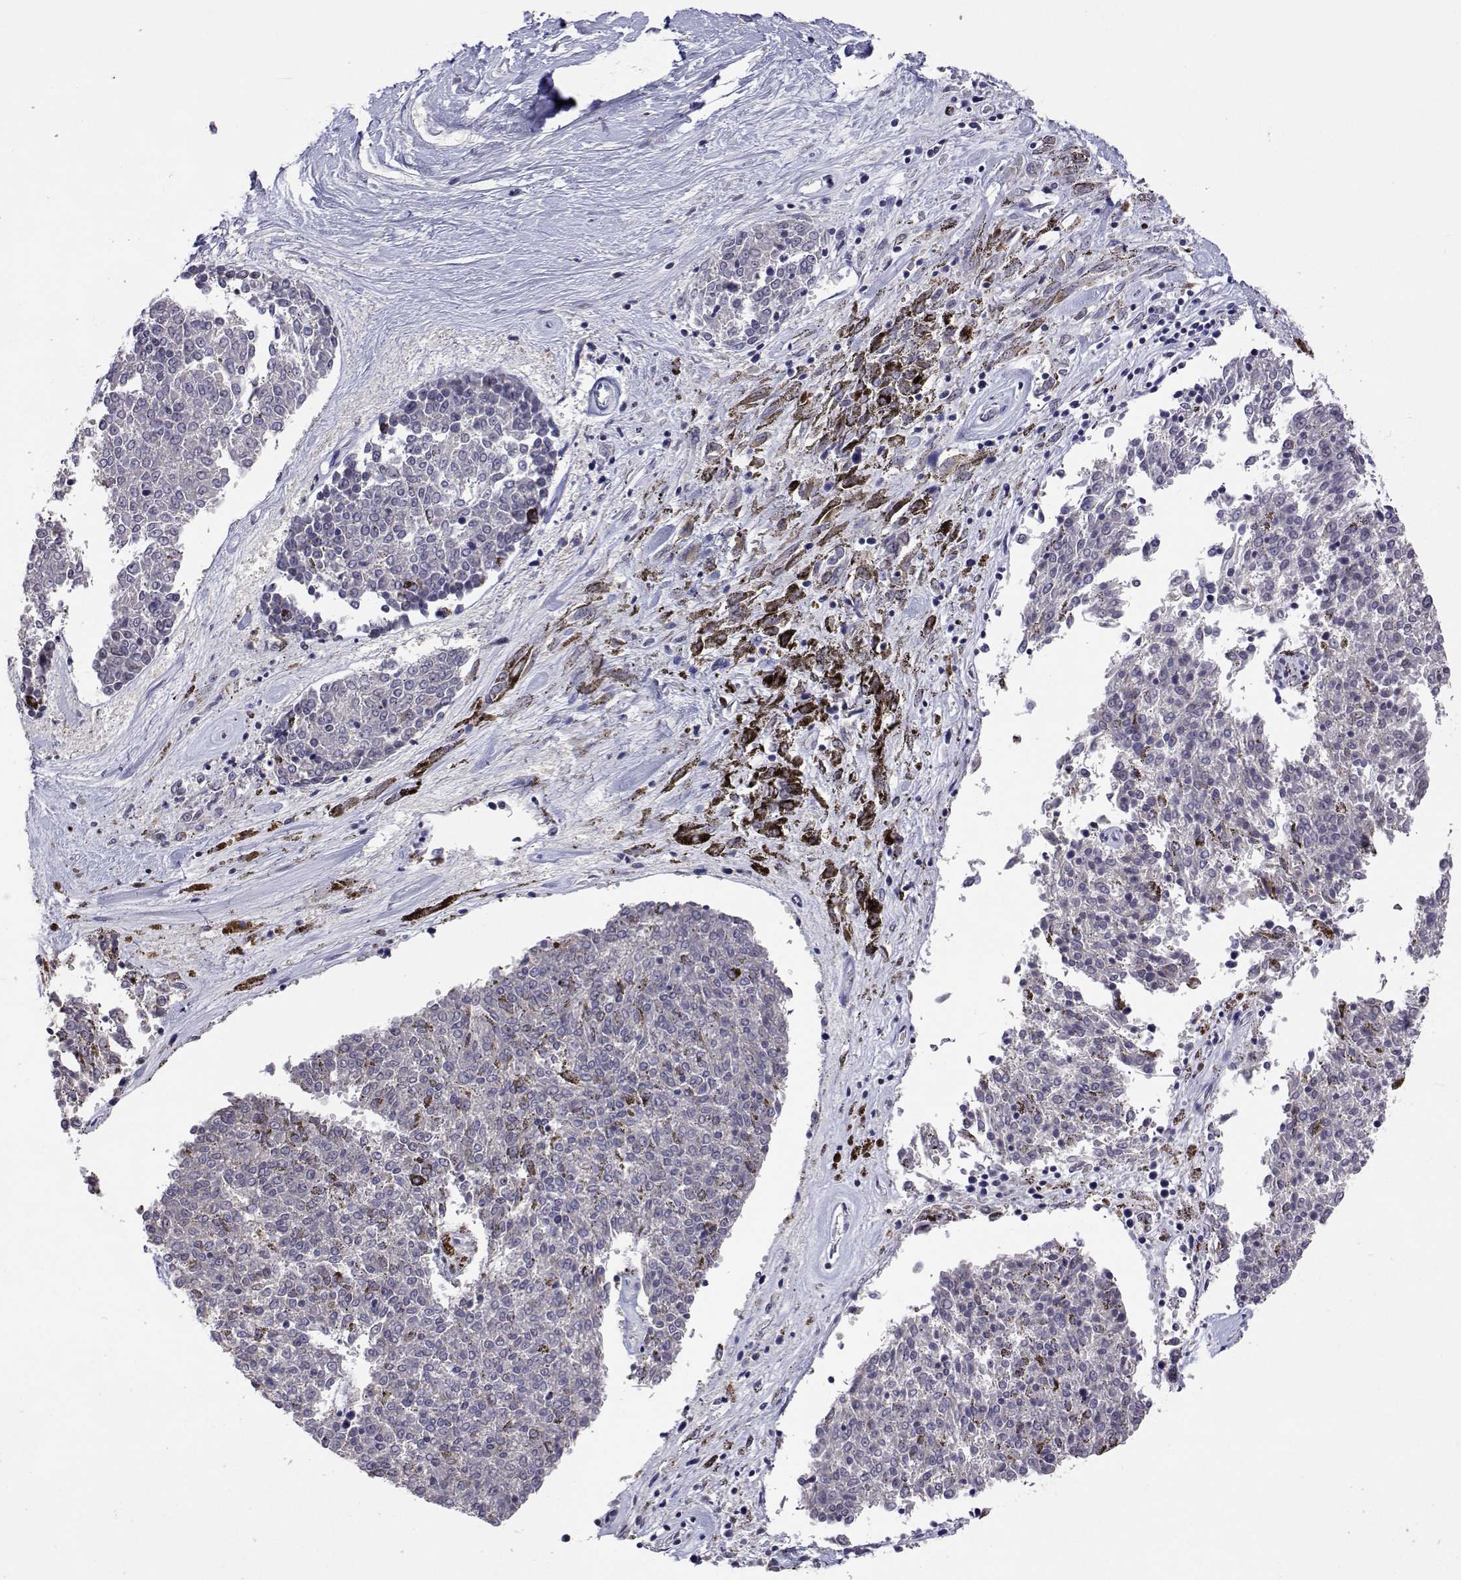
{"staining": {"intensity": "negative", "quantity": "none", "location": "none"}, "tissue": "melanoma", "cell_type": "Tumor cells", "image_type": "cancer", "snomed": [{"axis": "morphology", "description": "Malignant melanoma, NOS"}, {"axis": "topography", "description": "Skin"}], "caption": "A micrograph of melanoma stained for a protein shows no brown staining in tumor cells. The staining is performed using DAB (3,3'-diaminobenzidine) brown chromogen with nuclei counter-stained in using hematoxylin.", "gene": "HNRNPA0", "patient": {"sex": "female", "age": 72}}